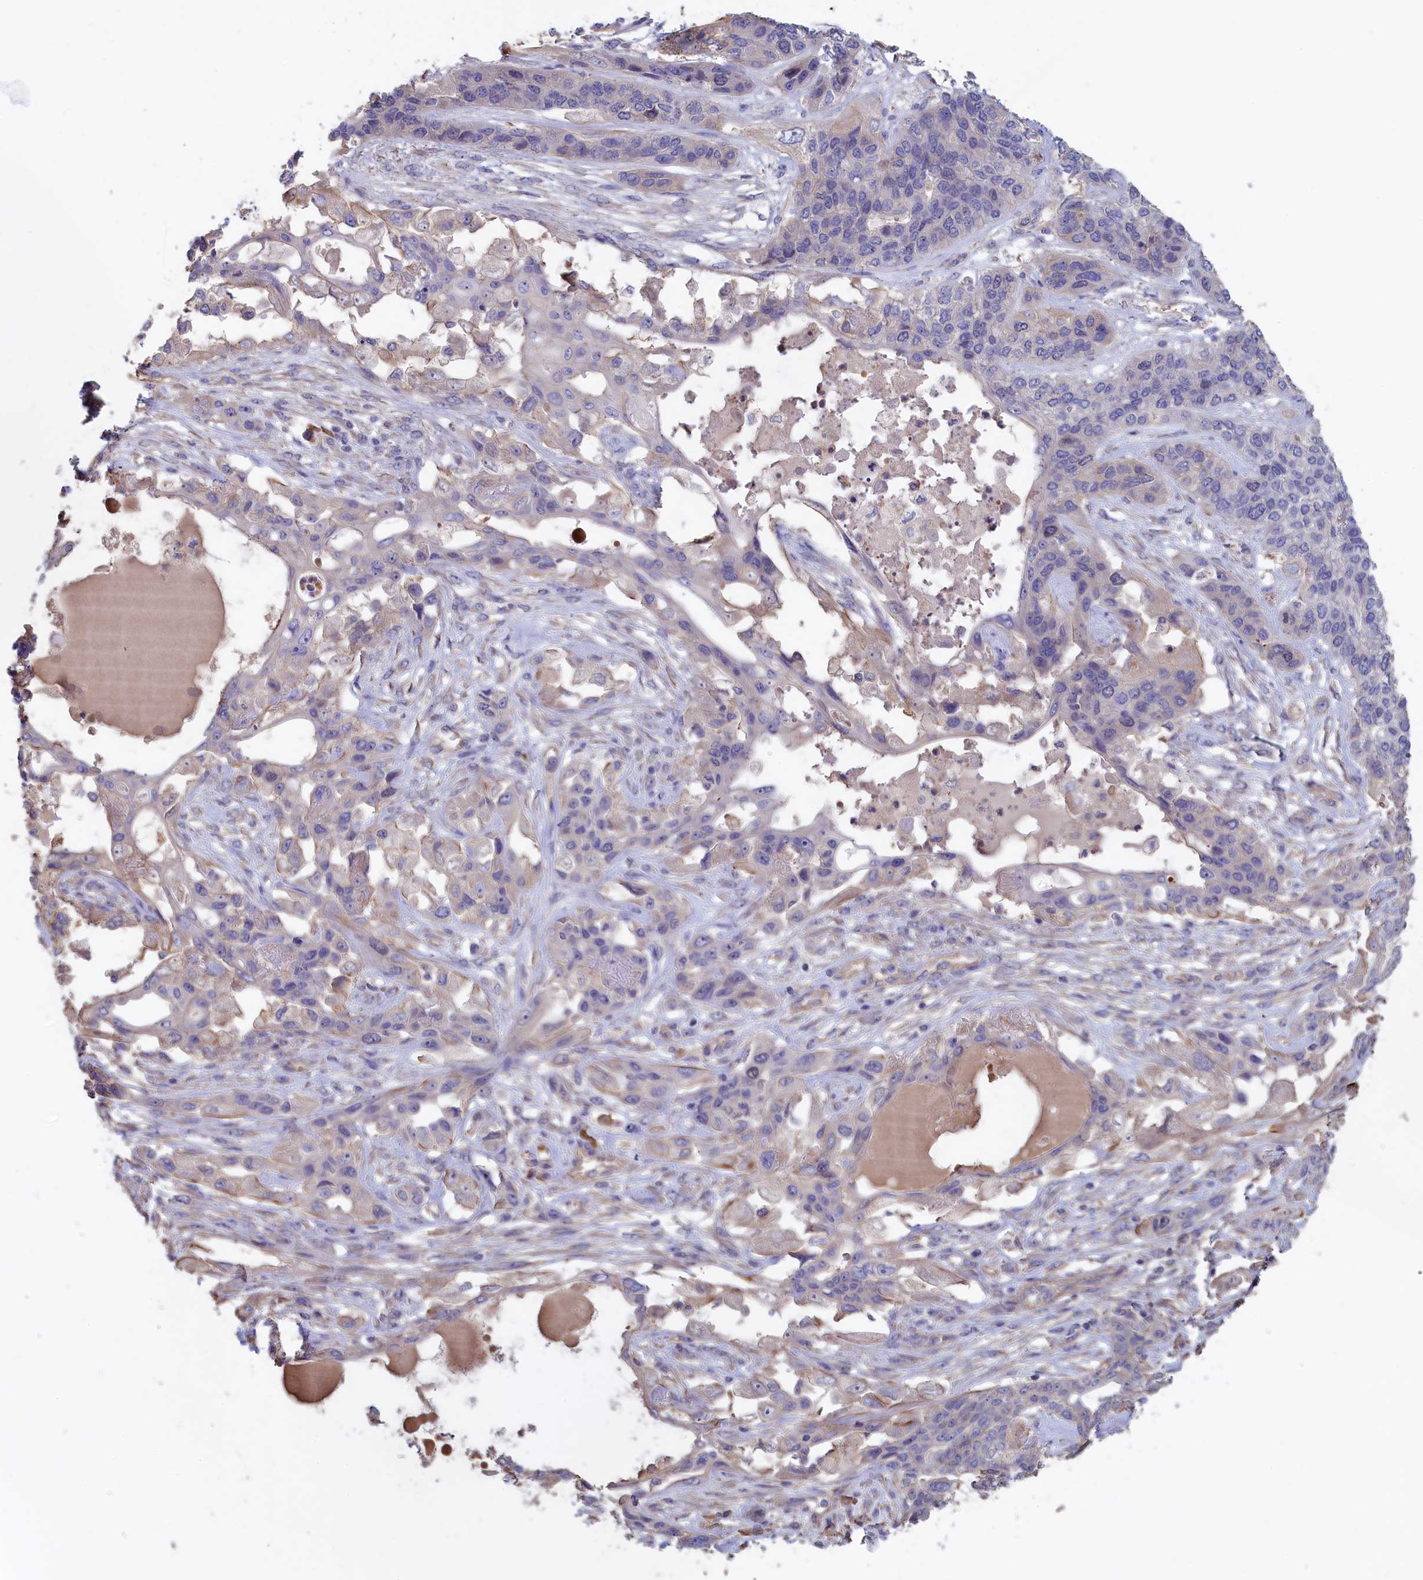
{"staining": {"intensity": "negative", "quantity": "none", "location": "none"}, "tissue": "lung cancer", "cell_type": "Tumor cells", "image_type": "cancer", "snomed": [{"axis": "morphology", "description": "Squamous cell carcinoma, NOS"}, {"axis": "topography", "description": "Lung"}], "caption": "Immunohistochemistry histopathology image of lung squamous cell carcinoma stained for a protein (brown), which displays no staining in tumor cells.", "gene": "ANKRD2", "patient": {"sex": "female", "age": 70}}